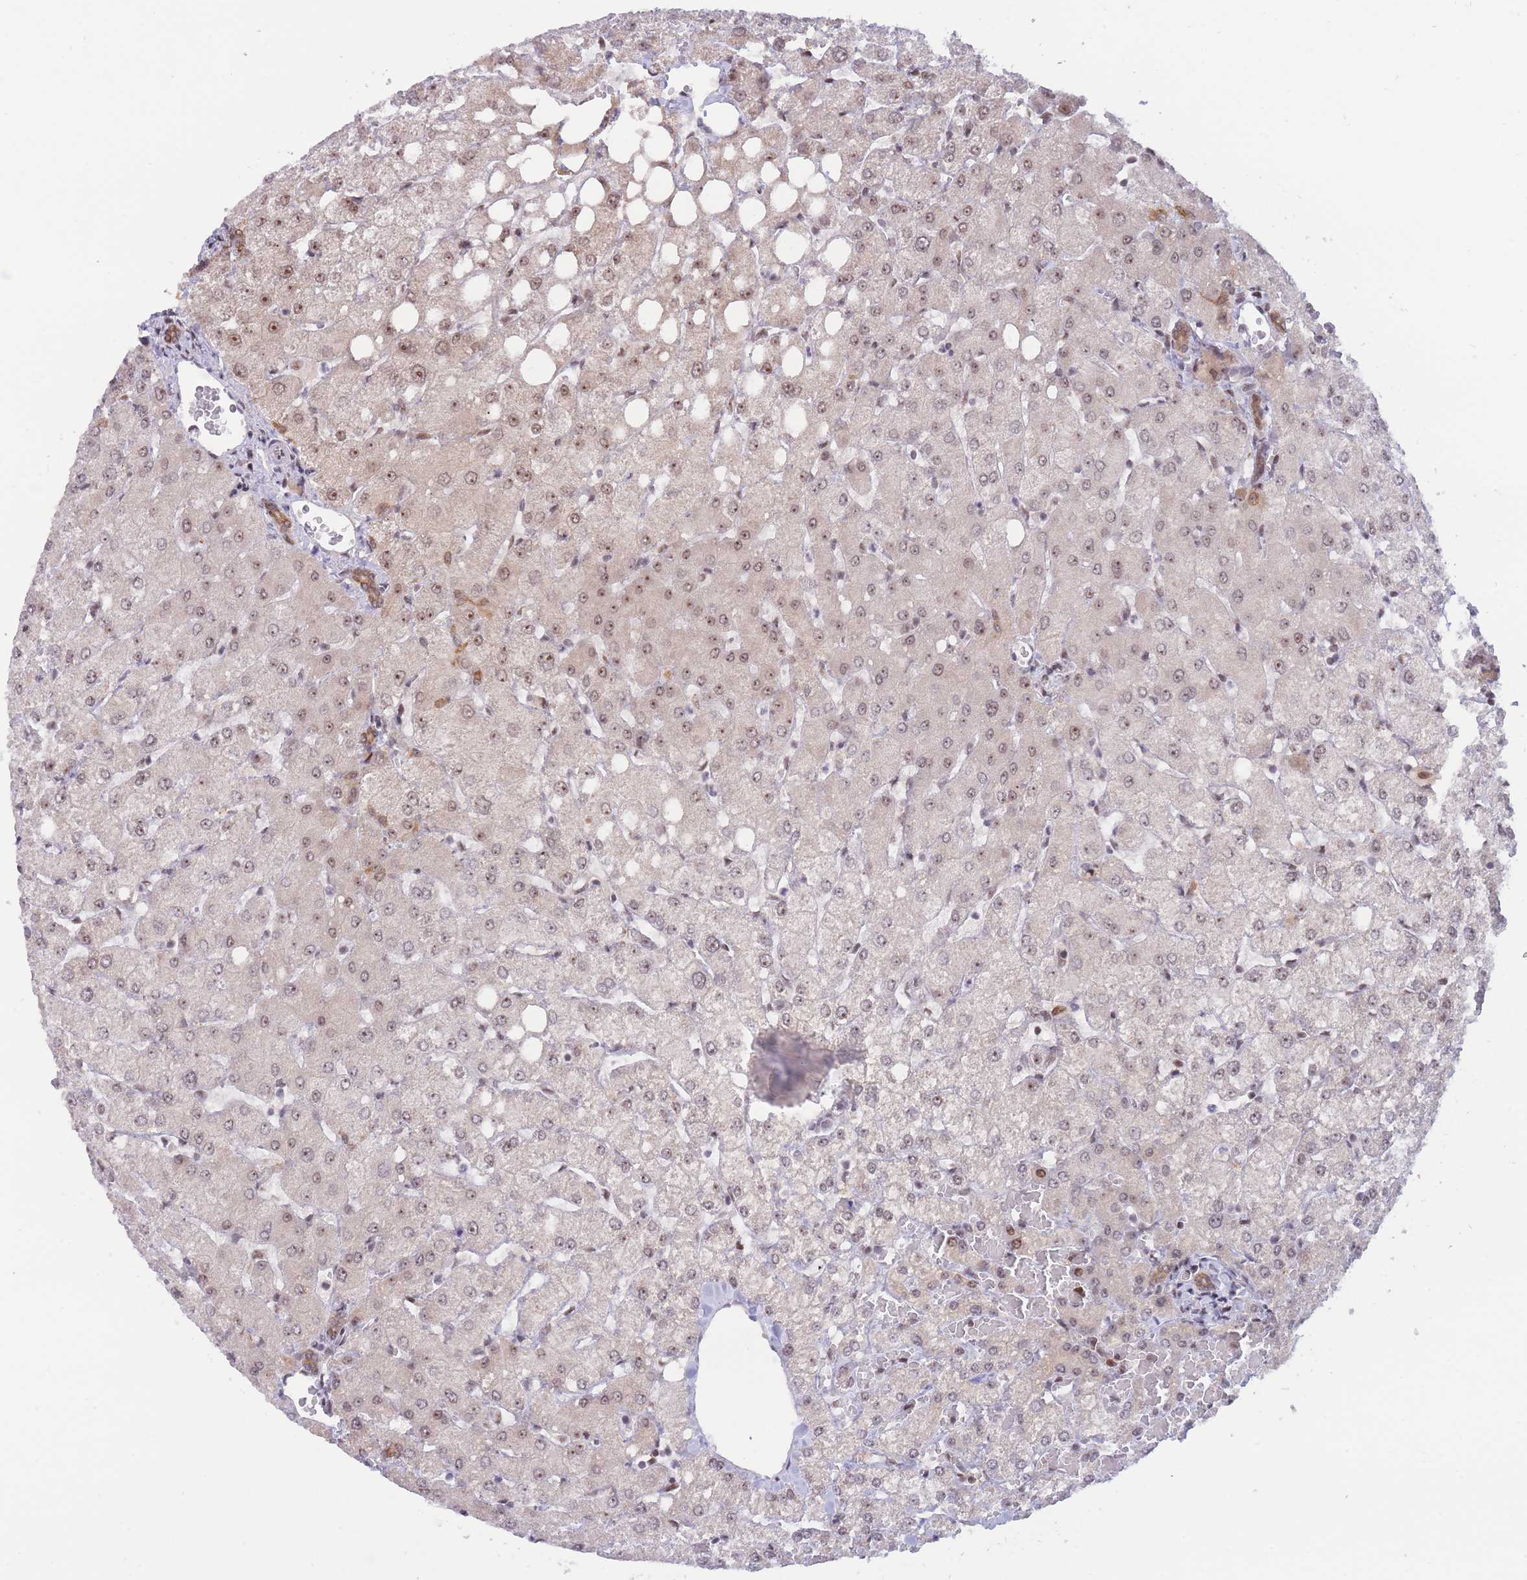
{"staining": {"intensity": "moderate", "quantity": ">75%", "location": "cytoplasmic/membranous,nuclear"}, "tissue": "liver", "cell_type": "Cholangiocytes", "image_type": "normal", "snomed": [{"axis": "morphology", "description": "Normal tissue, NOS"}, {"axis": "topography", "description": "Liver"}], "caption": "Protein positivity by immunohistochemistry (IHC) reveals moderate cytoplasmic/membranous,nuclear expression in approximately >75% of cholangiocytes in normal liver. (Stains: DAB in brown, nuclei in blue, Microscopy: brightfield microscopy at high magnification).", "gene": "TARBP2", "patient": {"sex": "female", "age": 54}}